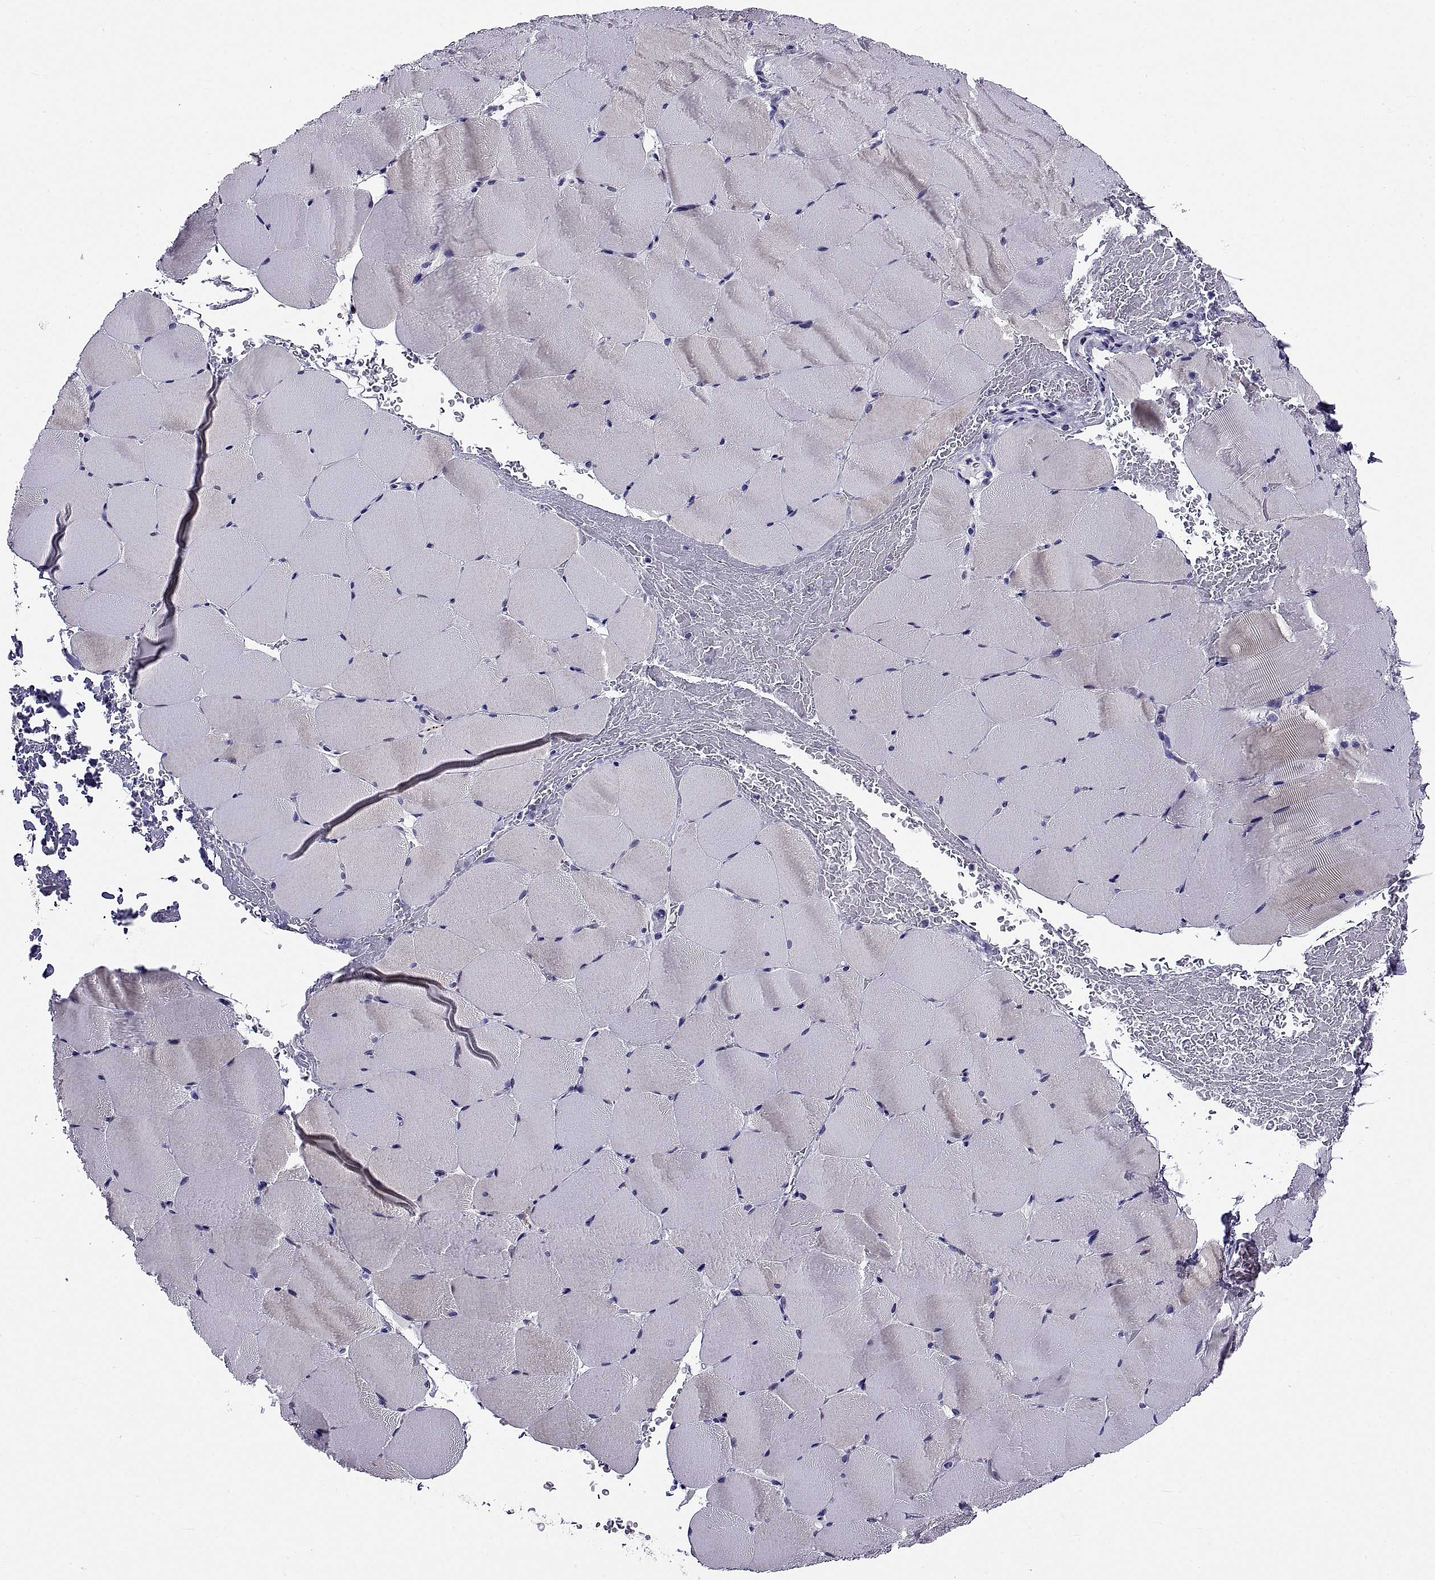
{"staining": {"intensity": "weak", "quantity": "<25%", "location": "cytoplasmic/membranous"}, "tissue": "skeletal muscle", "cell_type": "Myocytes", "image_type": "normal", "snomed": [{"axis": "morphology", "description": "Normal tissue, NOS"}, {"axis": "topography", "description": "Skeletal muscle"}], "caption": "Immunohistochemistry image of normal human skeletal muscle stained for a protein (brown), which reveals no staining in myocytes. (Immunohistochemistry (ihc), brightfield microscopy, high magnification).", "gene": "TGFBR3L", "patient": {"sex": "female", "age": 37}}